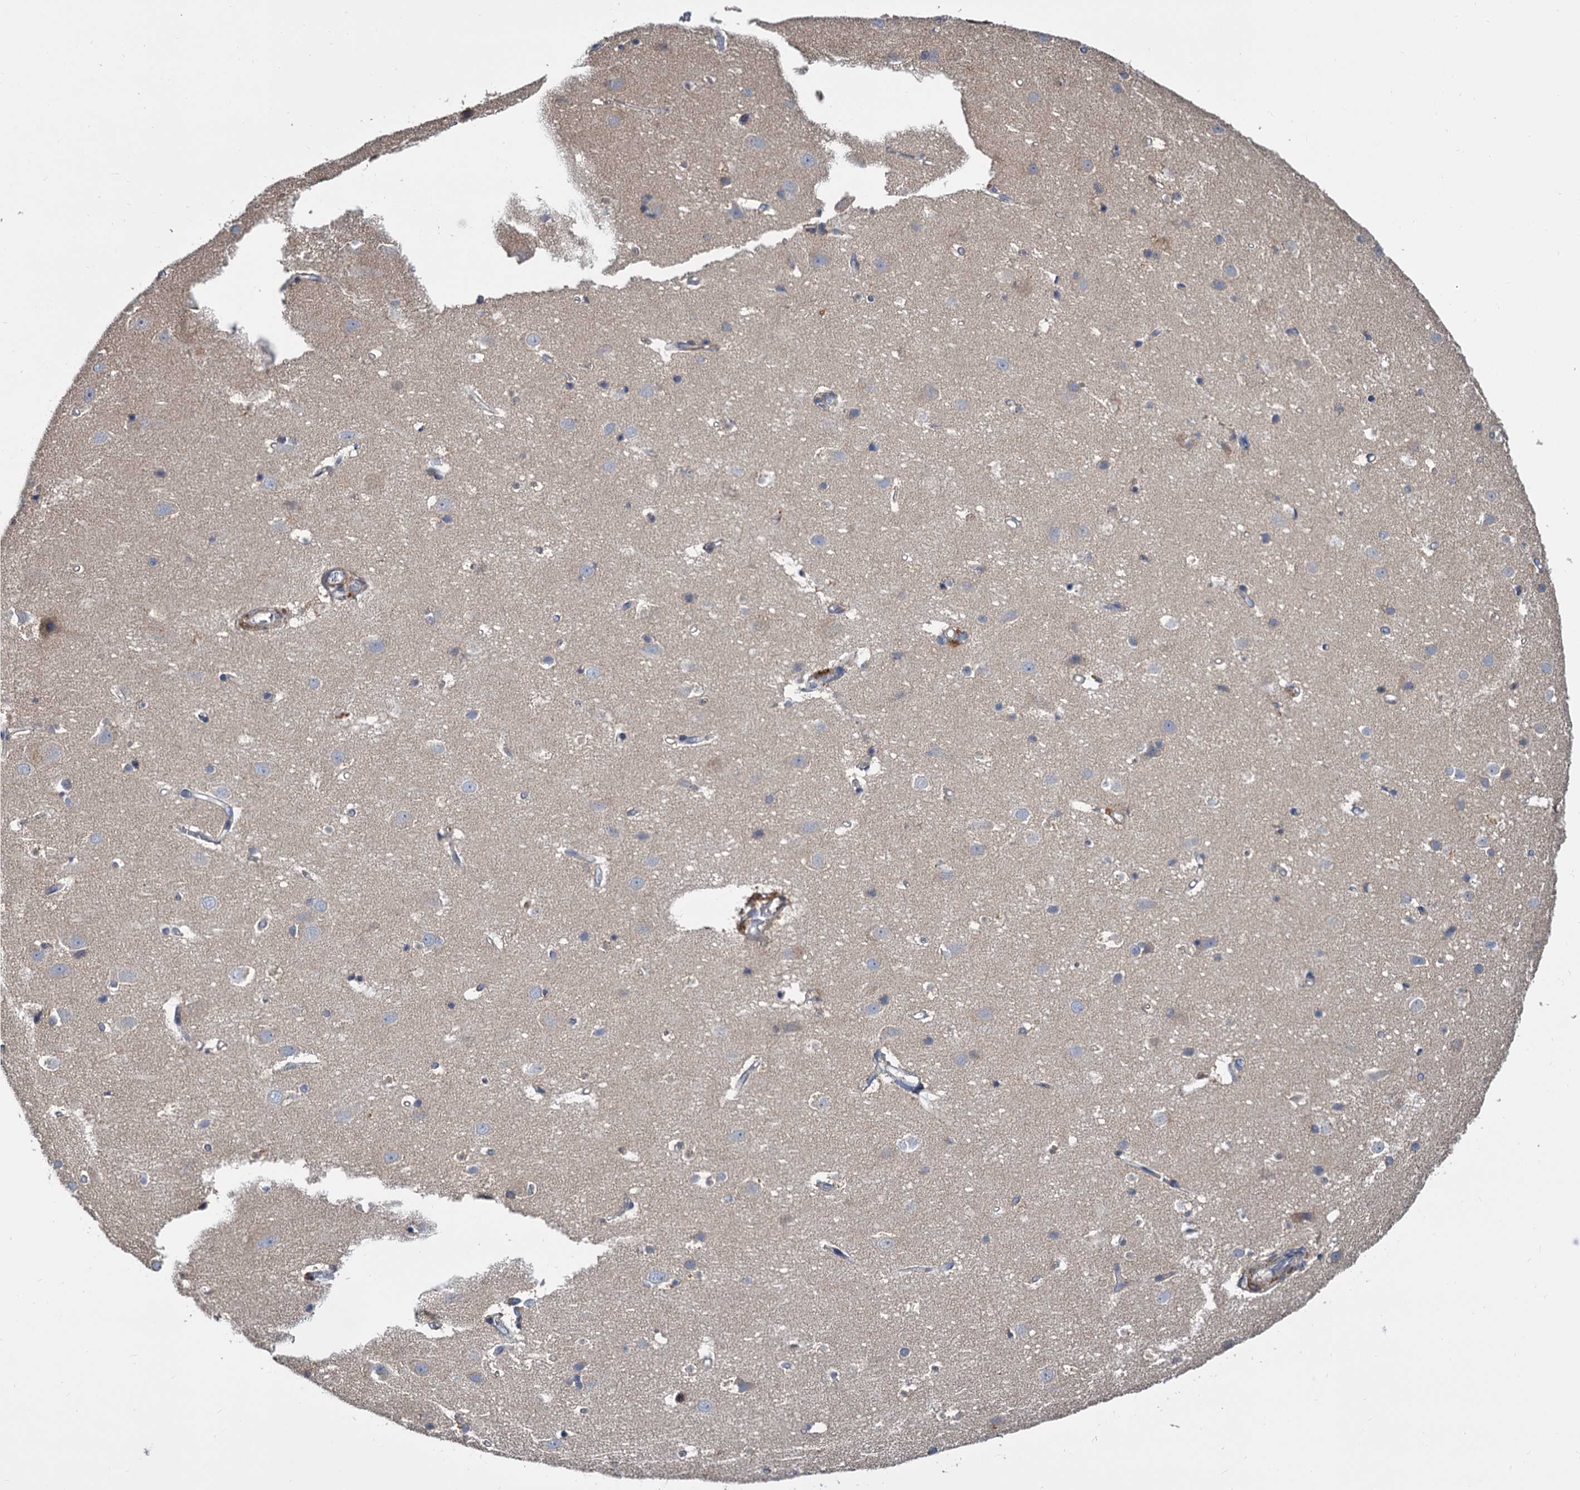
{"staining": {"intensity": "negative", "quantity": "none", "location": "none"}, "tissue": "cerebral cortex", "cell_type": "Endothelial cells", "image_type": "normal", "snomed": [{"axis": "morphology", "description": "Normal tissue, NOS"}, {"axis": "topography", "description": "Cerebral cortex"}], "caption": "This is a photomicrograph of immunohistochemistry (IHC) staining of unremarkable cerebral cortex, which shows no expression in endothelial cells. (IHC, brightfield microscopy, high magnification).", "gene": "ALKBH7", "patient": {"sex": "male", "age": 54}}